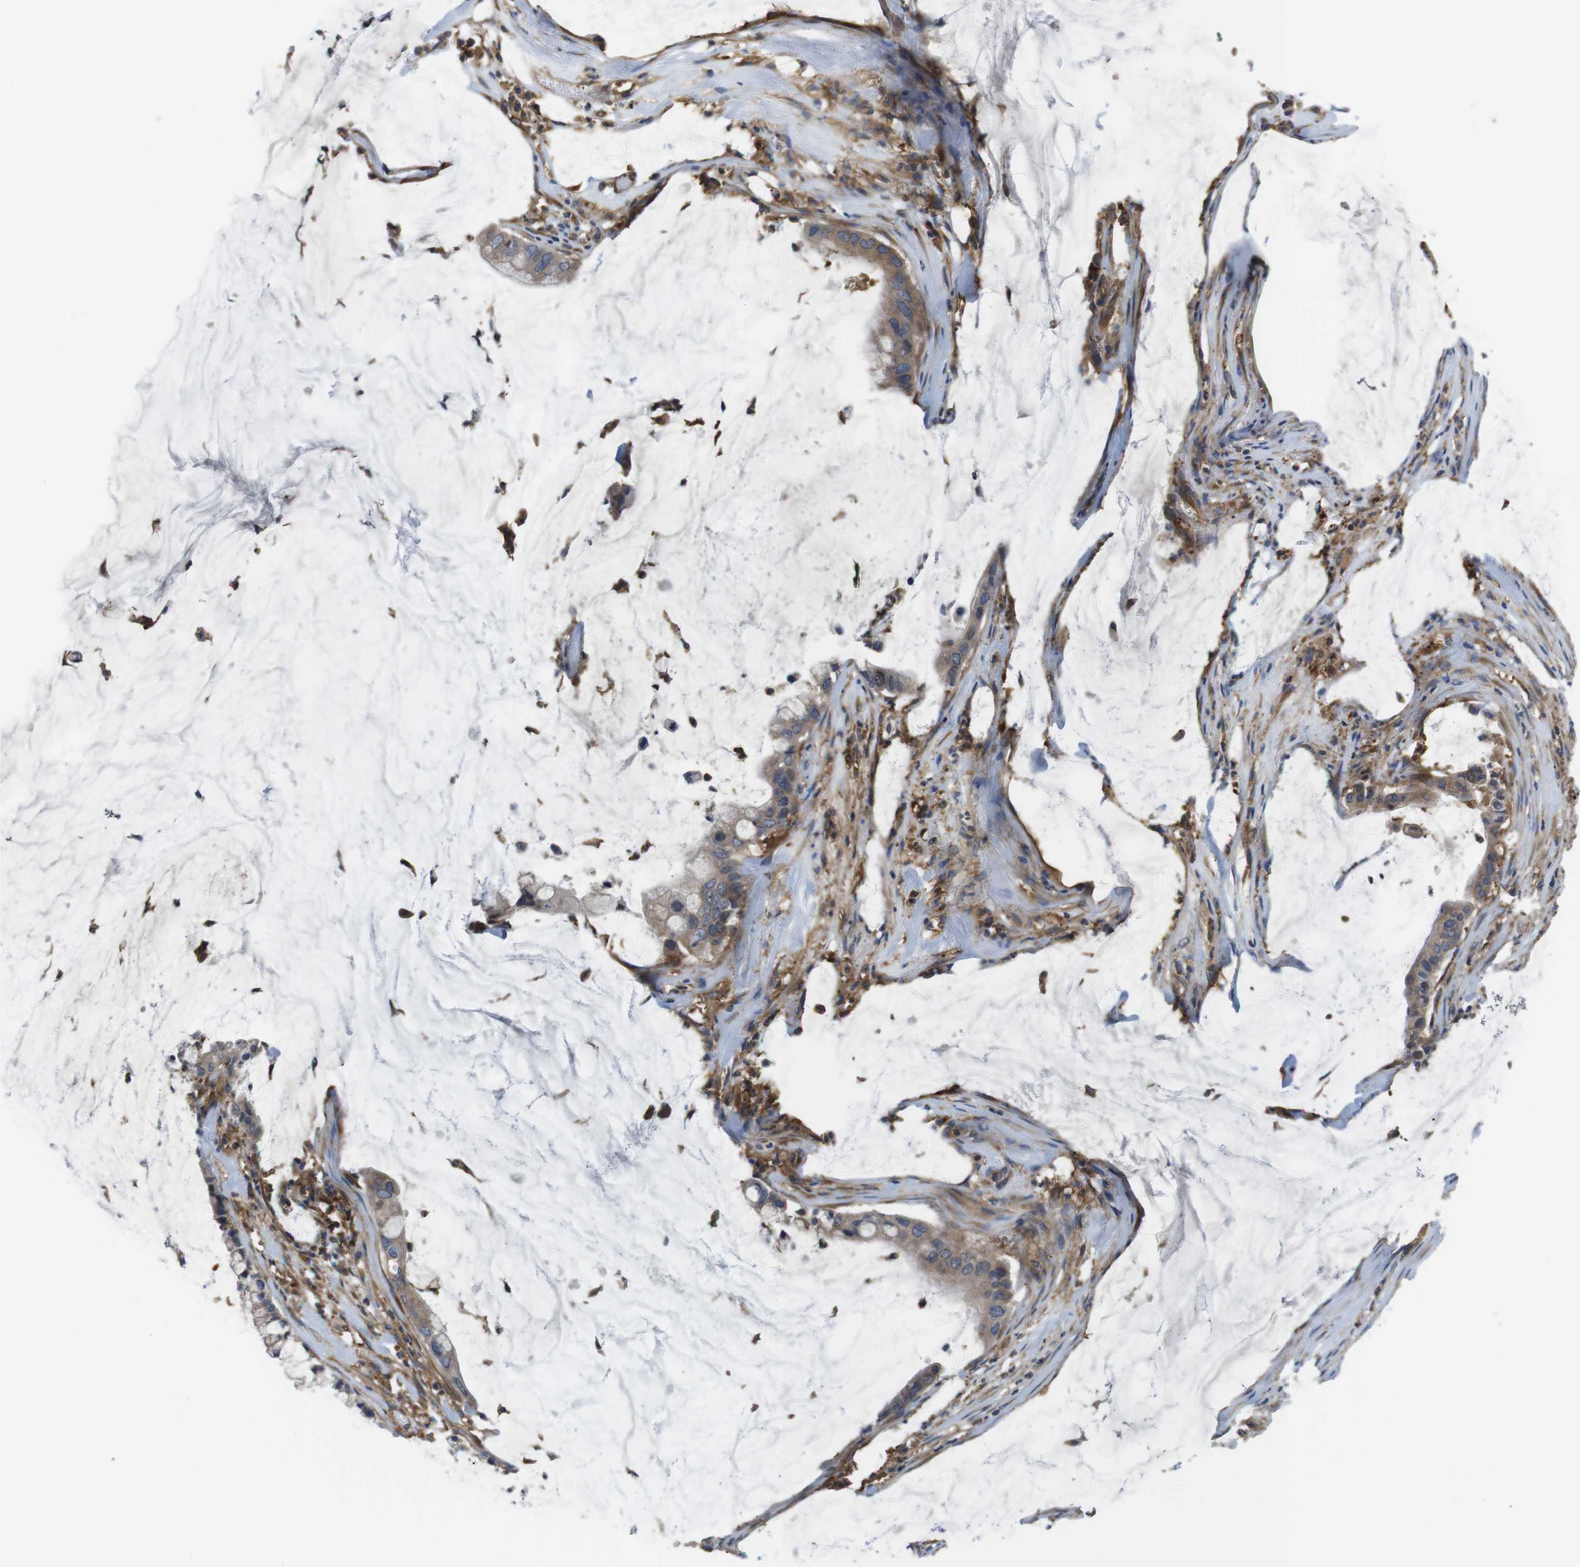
{"staining": {"intensity": "moderate", "quantity": ">75%", "location": "cytoplasmic/membranous"}, "tissue": "pancreatic cancer", "cell_type": "Tumor cells", "image_type": "cancer", "snomed": [{"axis": "morphology", "description": "Adenocarcinoma, NOS"}, {"axis": "topography", "description": "Pancreas"}], "caption": "Adenocarcinoma (pancreatic) was stained to show a protein in brown. There is medium levels of moderate cytoplasmic/membranous staining in about >75% of tumor cells. The staining was performed using DAB to visualize the protein expression in brown, while the nuclei were stained in blue with hematoxylin (Magnification: 20x).", "gene": "HERPUD2", "patient": {"sex": "male", "age": 41}}